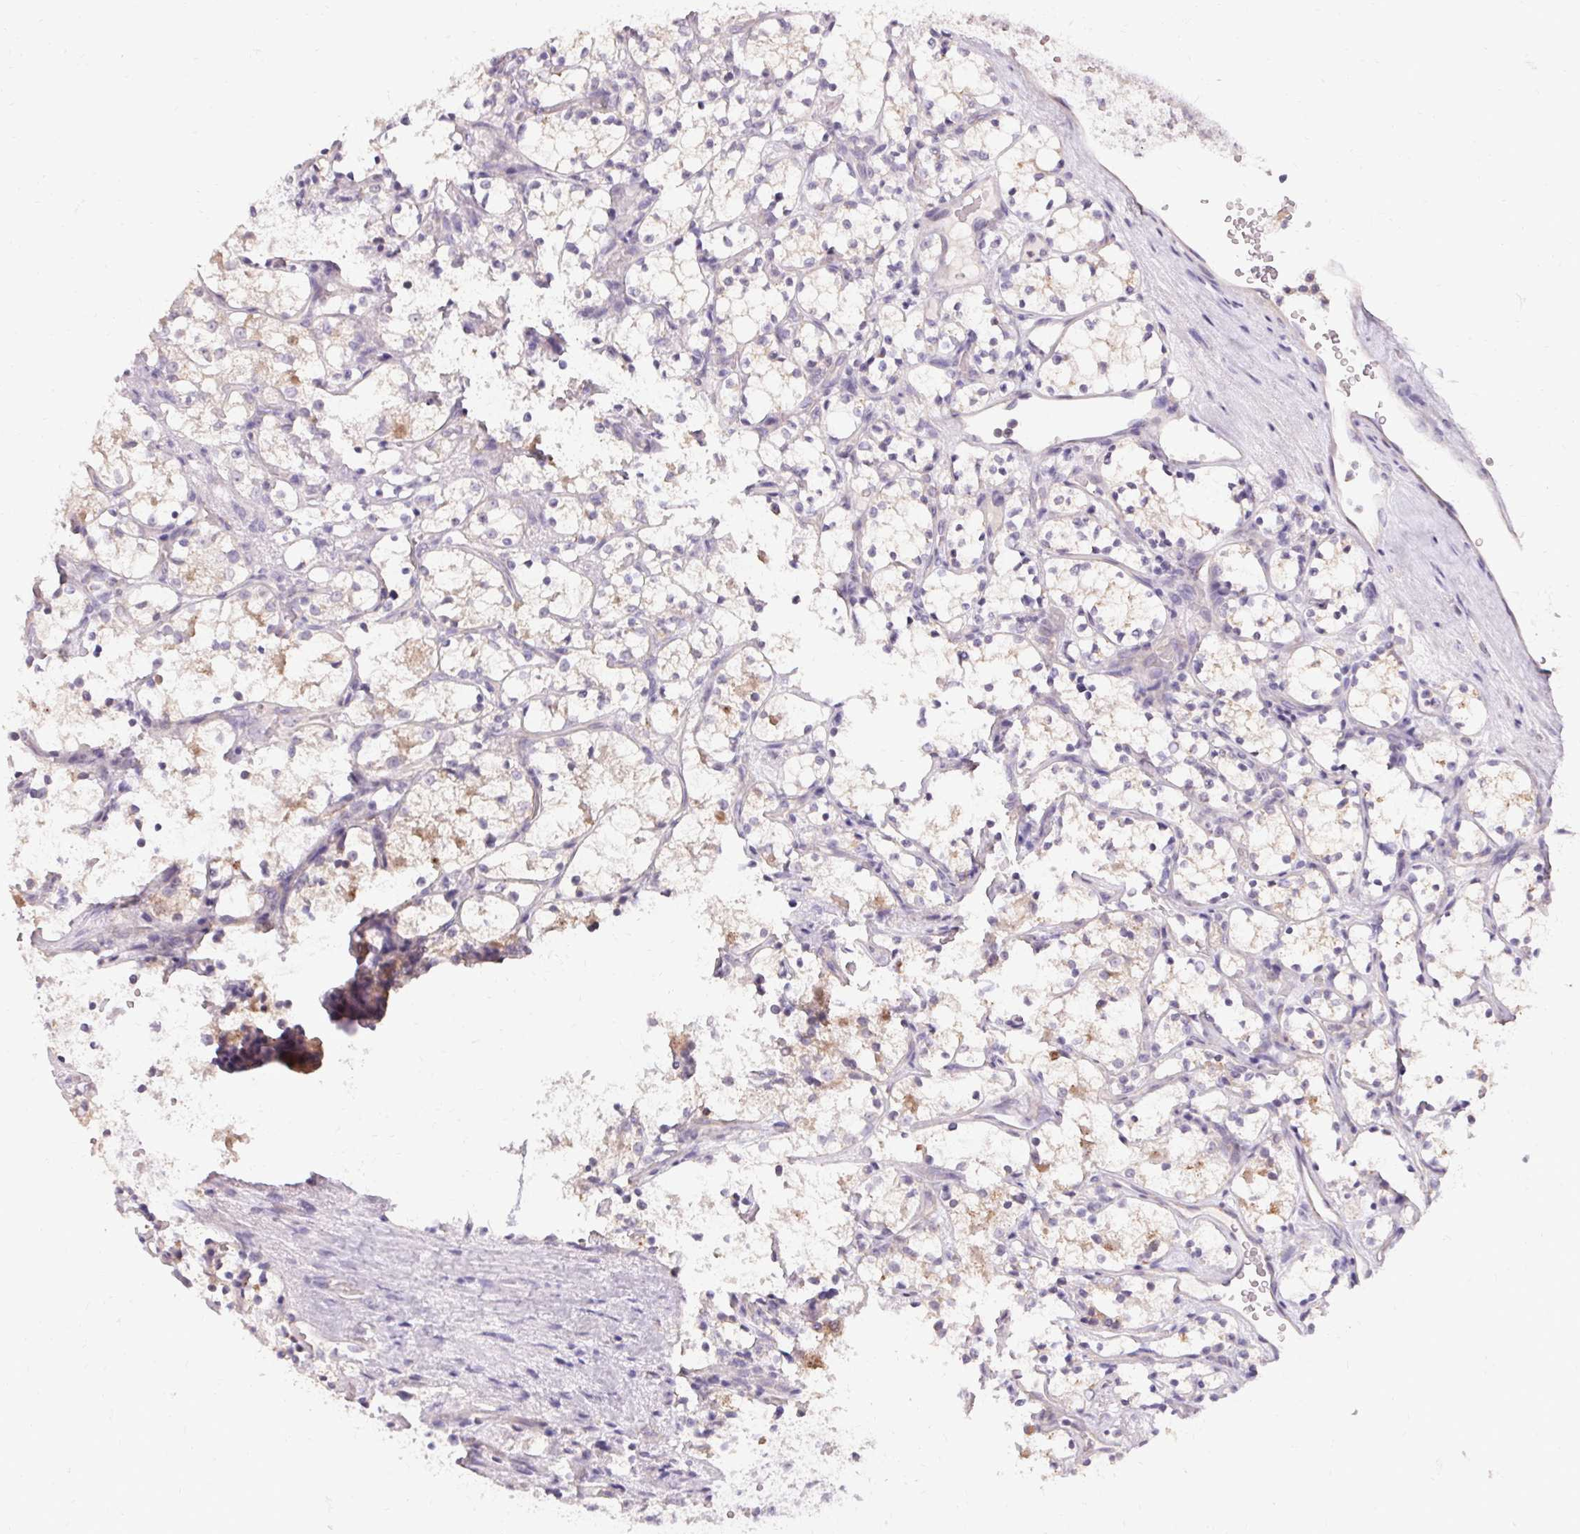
{"staining": {"intensity": "weak", "quantity": "<25%", "location": "cytoplasmic/membranous"}, "tissue": "renal cancer", "cell_type": "Tumor cells", "image_type": "cancer", "snomed": [{"axis": "morphology", "description": "Adenocarcinoma, NOS"}, {"axis": "topography", "description": "Kidney"}], "caption": "The photomicrograph shows no significant expression in tumor cells of renal cancer (adenocarcinoma).", "gene": "HSD17B3", "patient": {"sex": "female", "age": 69}}